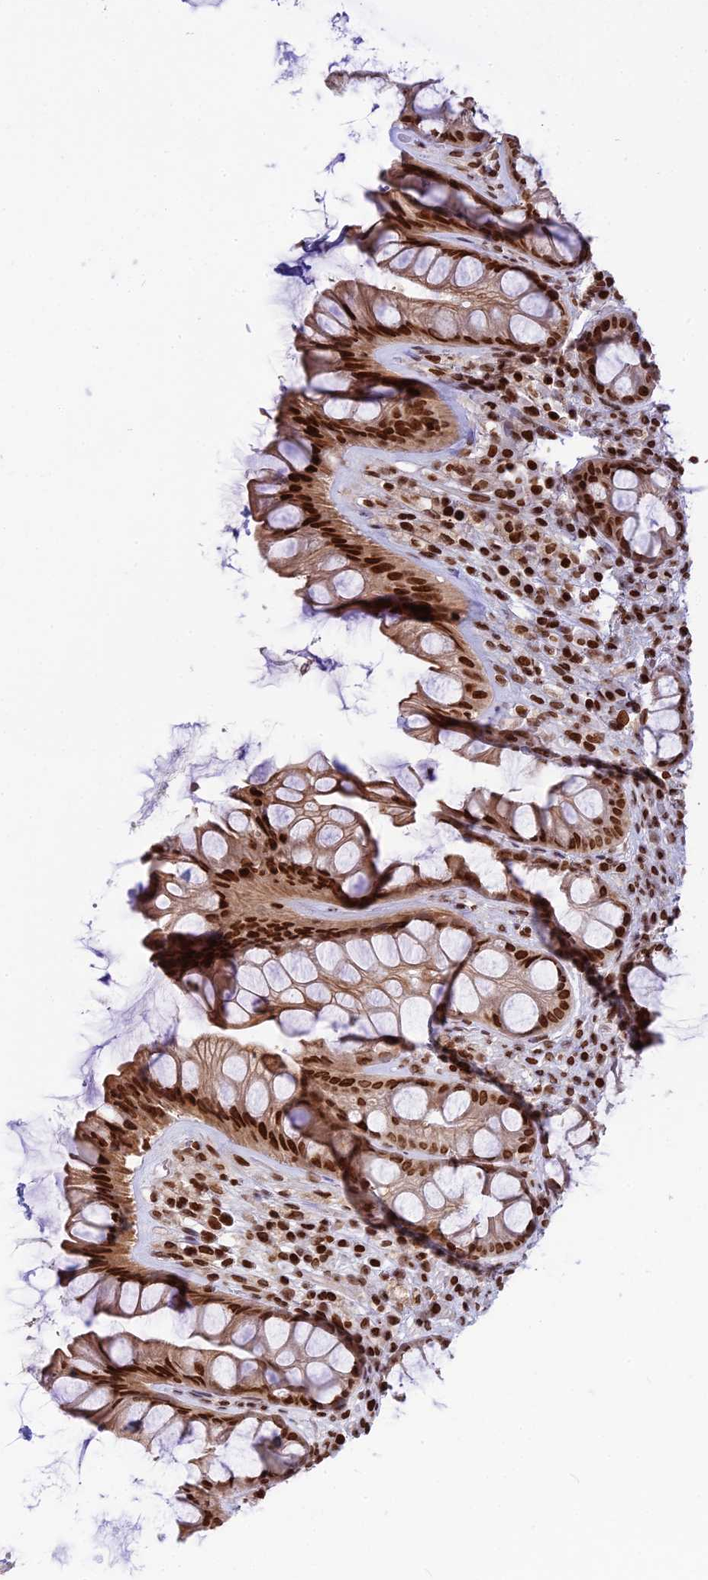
{"staining": {"intensity": "strong", "quantity": ">75%", "location": "nuclear"}, "tissue": "rectum", "cell_type": "Glandular cells", "image_type": "normal", "snomed": [{"axis": "morphology", "description": "Normal tissue, NOS"}, {"axis": "topography", "description": "Rectum"}], "caption": "The micrograph shows staining of unremarkable rectum, revealing strong nuclear protein positivity (brown color) within glandular cells.", "gene": "TET2", "patient": {"sex": "male", "age": 74}}